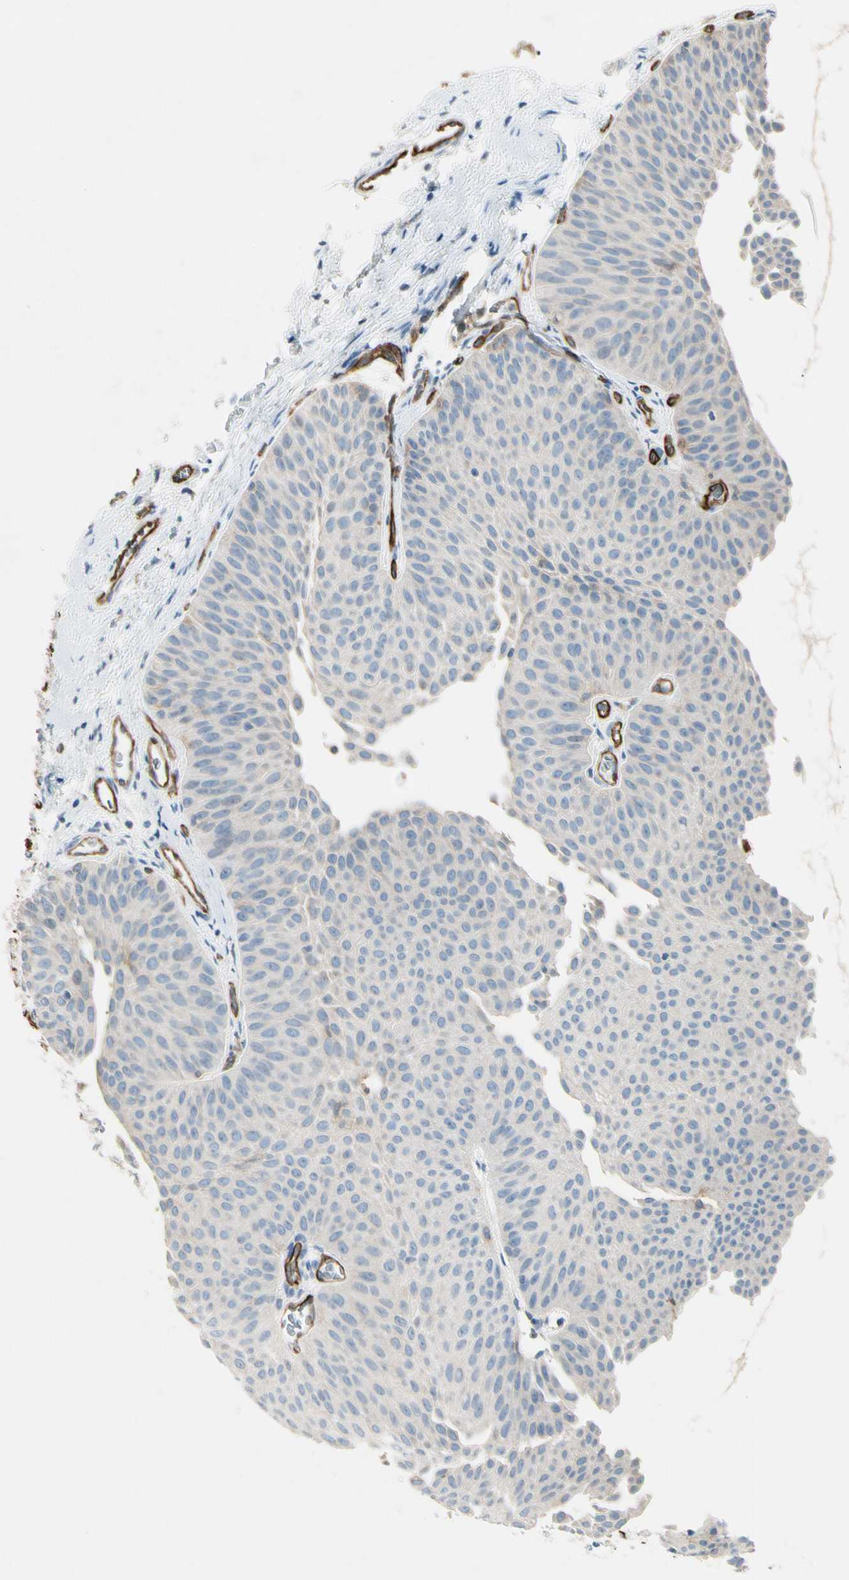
{"staining": {"intensity": "negative", "quantity": "none", "location": "none"}, "tissue": "urothelial cancer", "cell_type": "Tumor cells", "image_type": "cancer", "snomed": [{"axis": "morphology", "description": "Urothelial carcinoma, Low grade"}, {"axis": "topography", "description": "Urinary bladder"}], "caption": "This is a image of immunohistochemistry staining of low-grade urothelial carcinoma, which shows no positivity in tumor cells.", "gene": "CD93", "patient": {"sex": "female", "age": 60}}